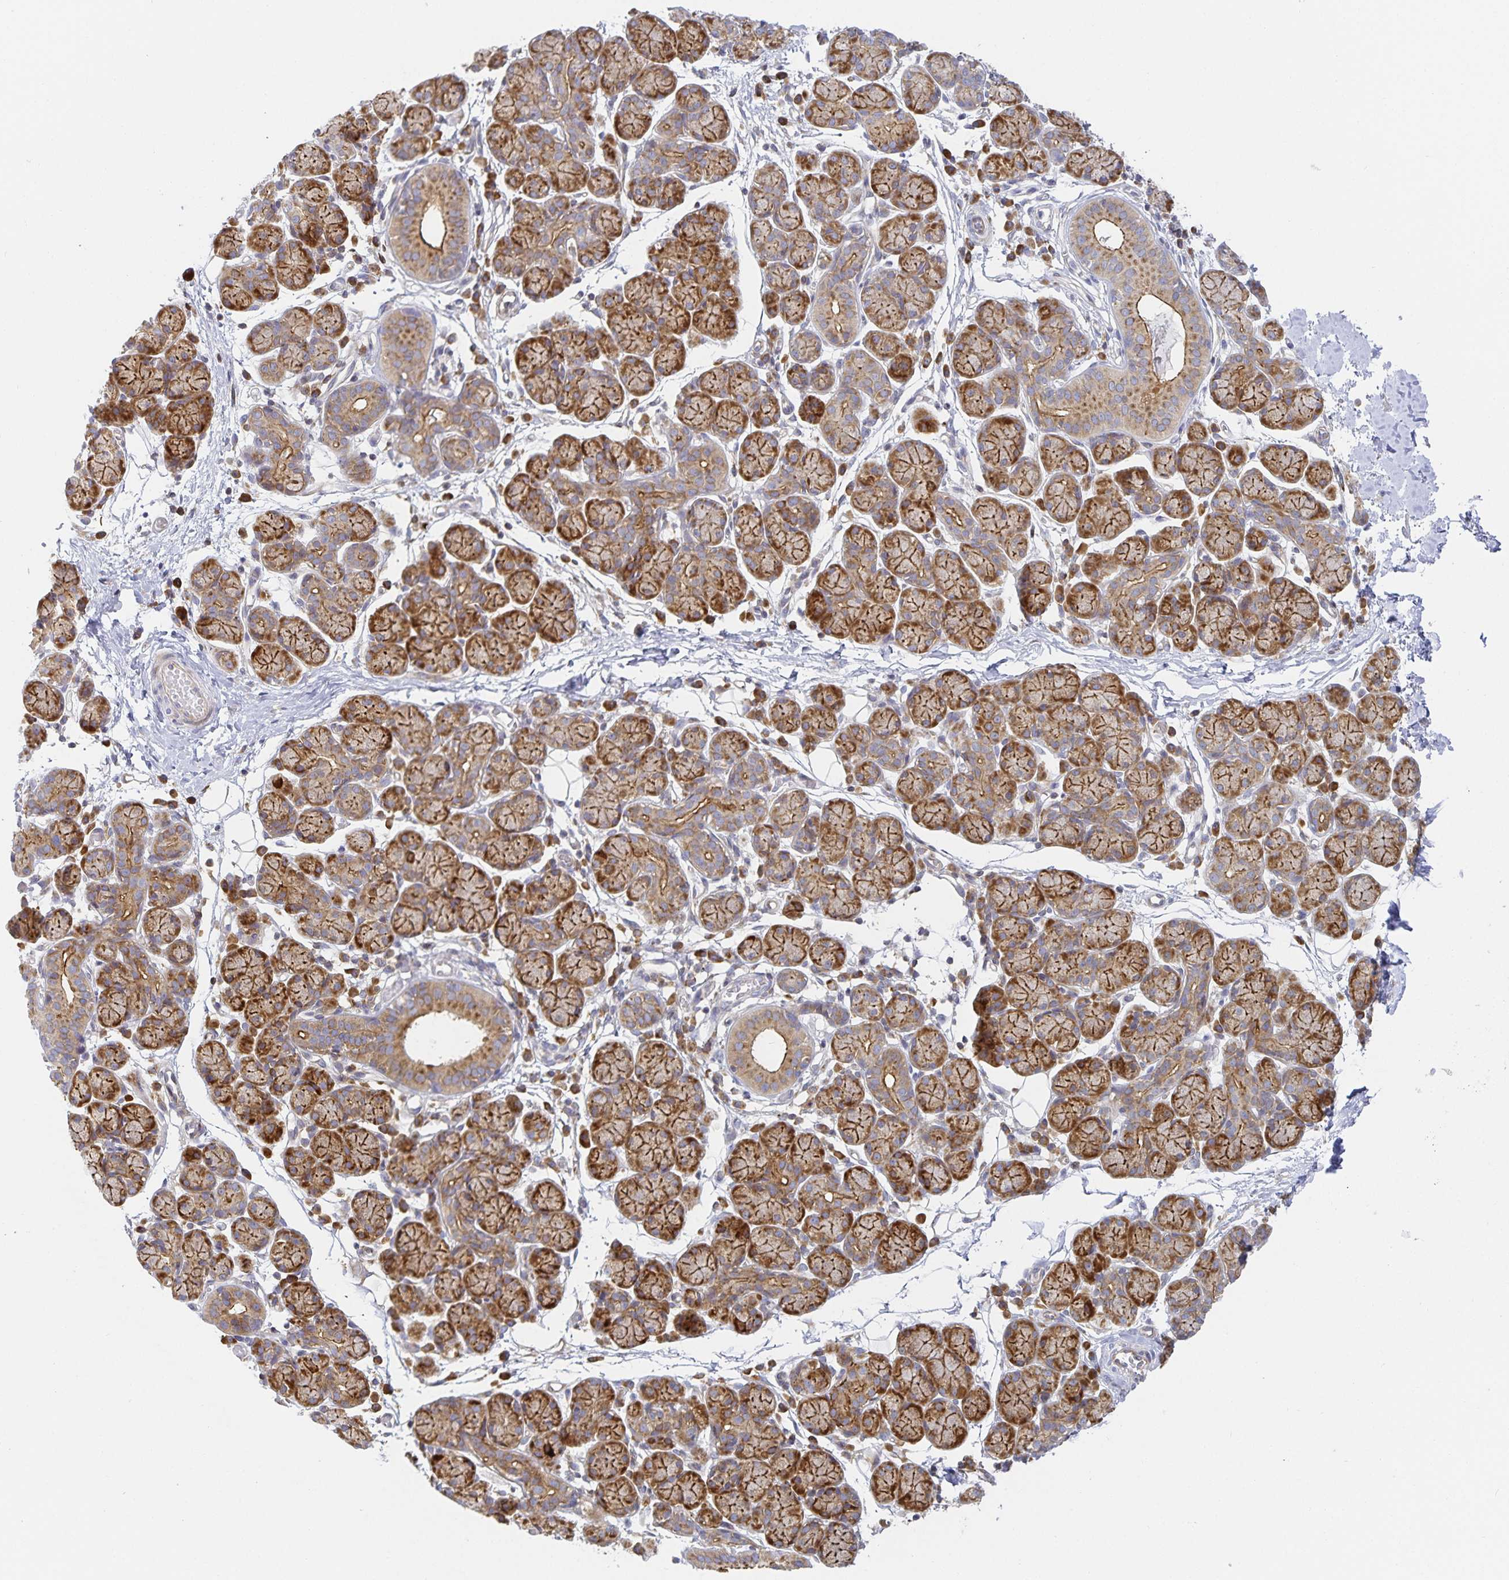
{"staining": {"intensity": "strong", "quantity": "25%-75%", "location": "cytoplasmic/membranous"}, "tissue": "salivary gland", "cell_type": "Glandular cells", "image_type": "normal", "snomed": [{"axis": "morphology", "description": "Normal tissue, NOS"}, {"axis": "morphology", "description": "Inflammation, NOS"}, {"axis": "topography", "description": "Lymph node"}, {"axis": "topography", "description": "Salivary gland"}], "caption": "IHC (DAB (3,3'-diaminobenzidine)) staining of unremarkable salivary gland shows strong cytoplasmic/membranous protein positivity in approximately 25%-75% of glandular cells. Nuclei are stained in blue.", "gene": "NOMO1", "patient": {"sex": "male", "age": 3}}